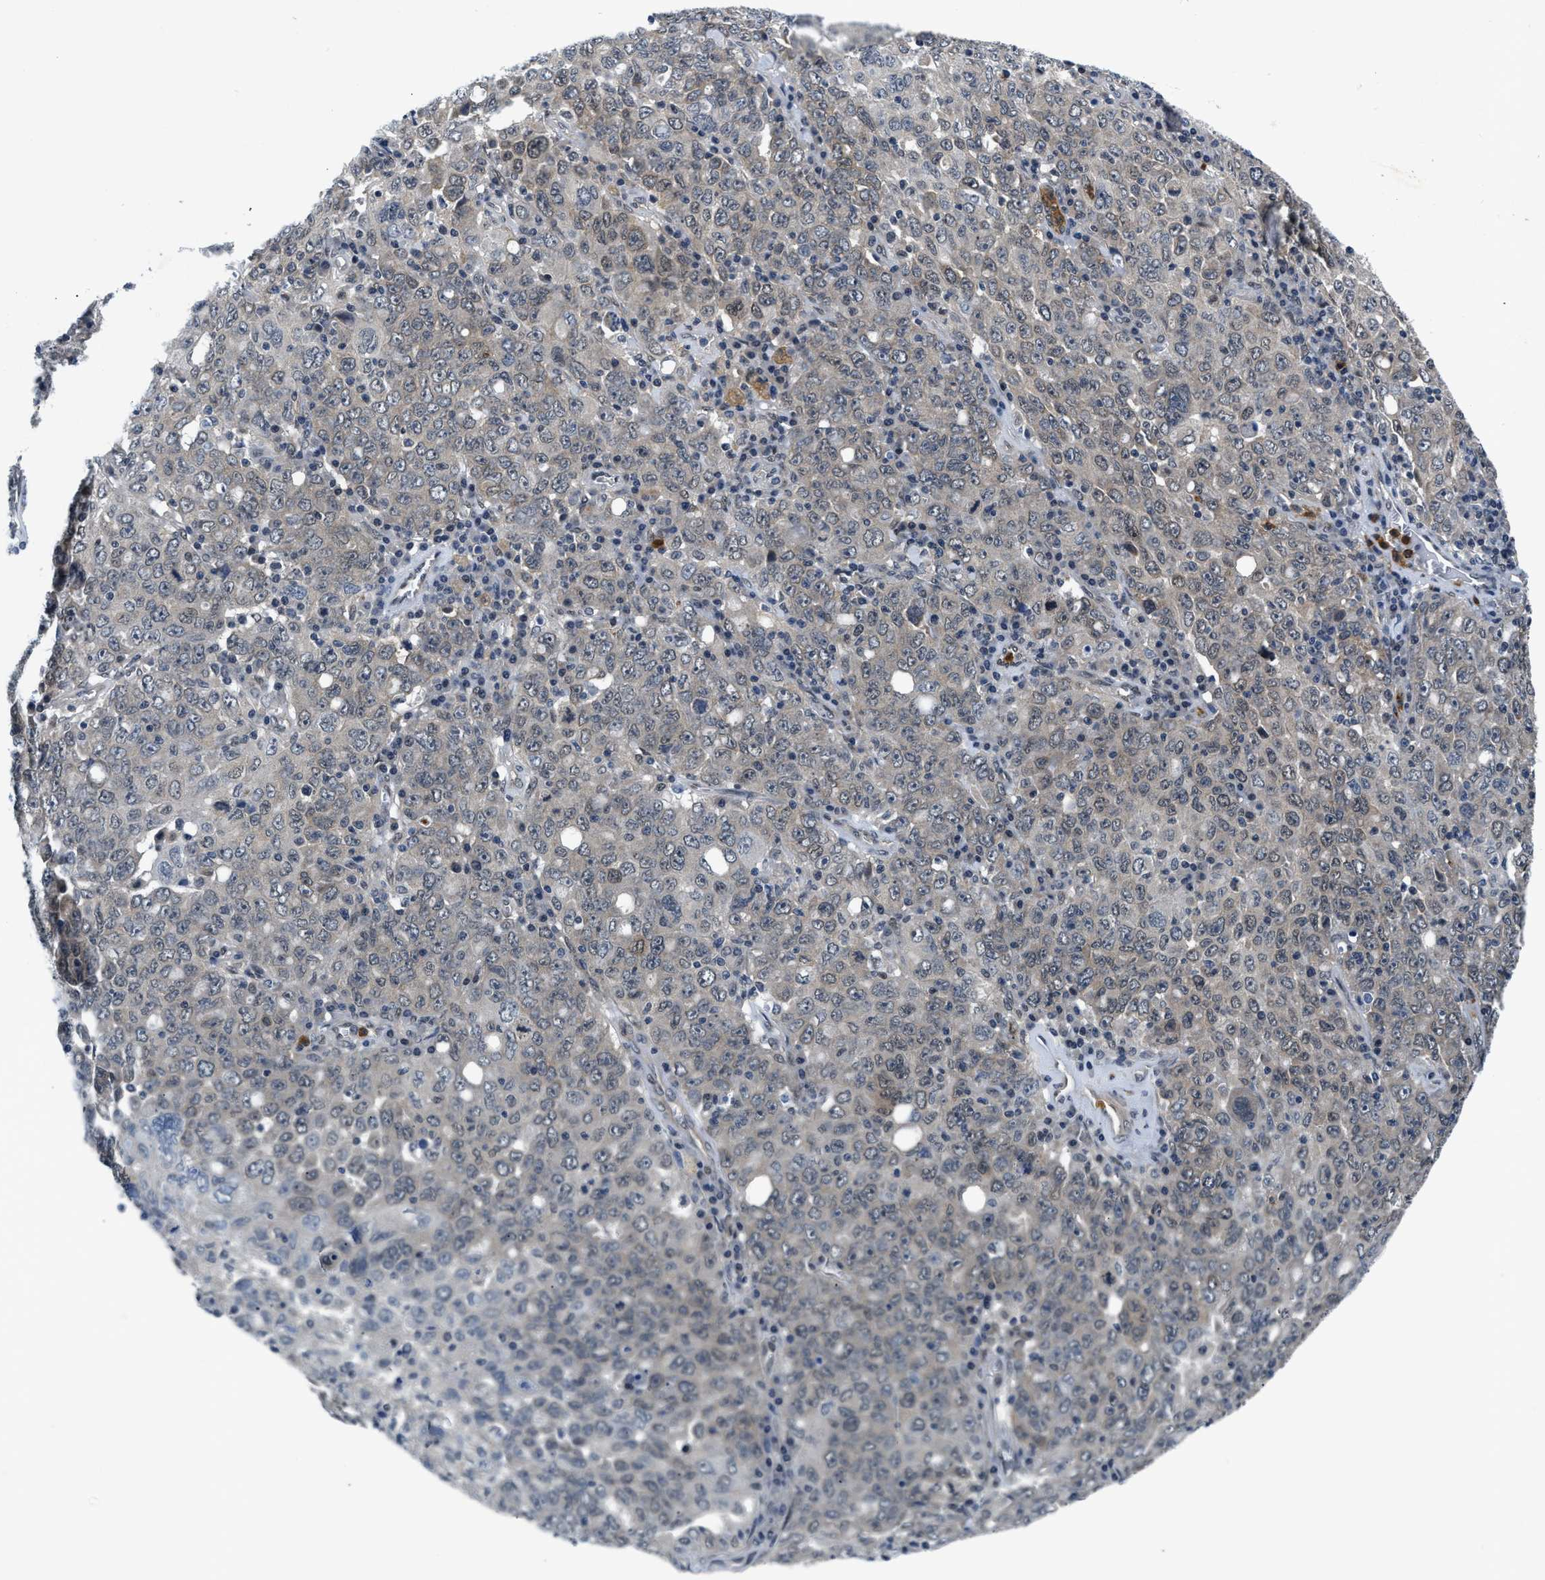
{"staining": {"intensity": "negative", "quantity": "none", "location": "none"}, "tissue": "ovarian cancer", "cell_type": "Tumor cells", "image_type": "cancer", "snomed": [{"axis": "morphology", "description": "Carcinoma, endometroid"}, {"axis": "topography", "description": "Ovary"}], "caption": "The immunohistochemistry (IHC) photomicrograph has no significant staining in tumor cells of endometroid carcinoma (ovarian) tissue.", "gene": "SMAD4", "patient": {"sex": "female", "age": 62}}